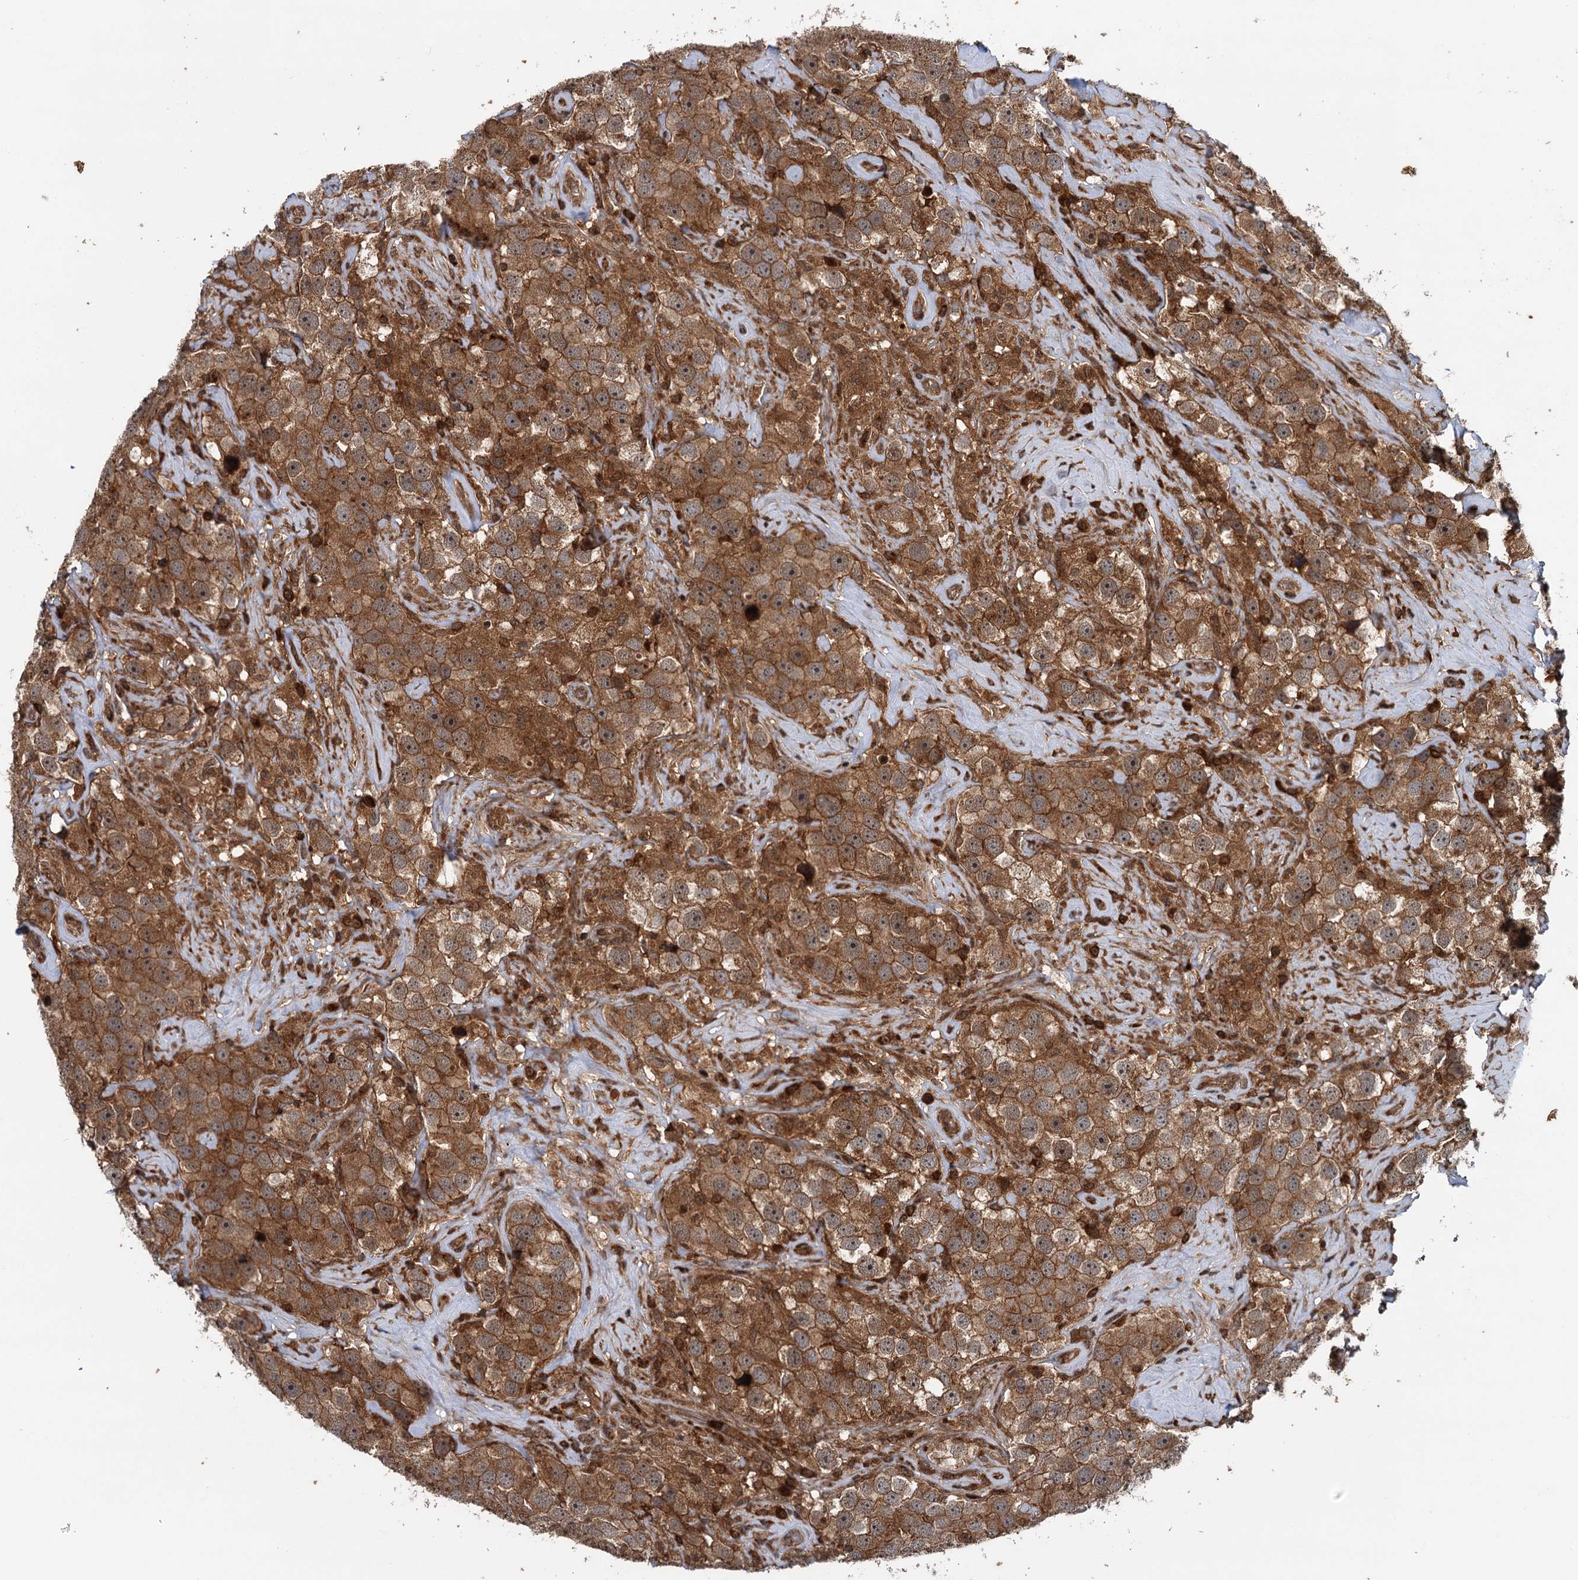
{"staining": {"intensity": "moderate", "quantity": ">75%", "location": "cytoplasmic/membranous"}, "tissue": "testis cancer", "cell_type": "Tumor cells", "image_type": "cancer", "snomed": [{"axis": "morphology", "description": "Seminoma, NOS"}, {"axis": "topography", "description": "Testis"}], "caption": "Immunohistochemical staining of seminoma (testis) displays medium levels of moderate cytoplasmic/membranous positivity in approximately >75% of tumor cells.", "gene": "STUB1", "patient": {"sex": "male", "age": 49}}